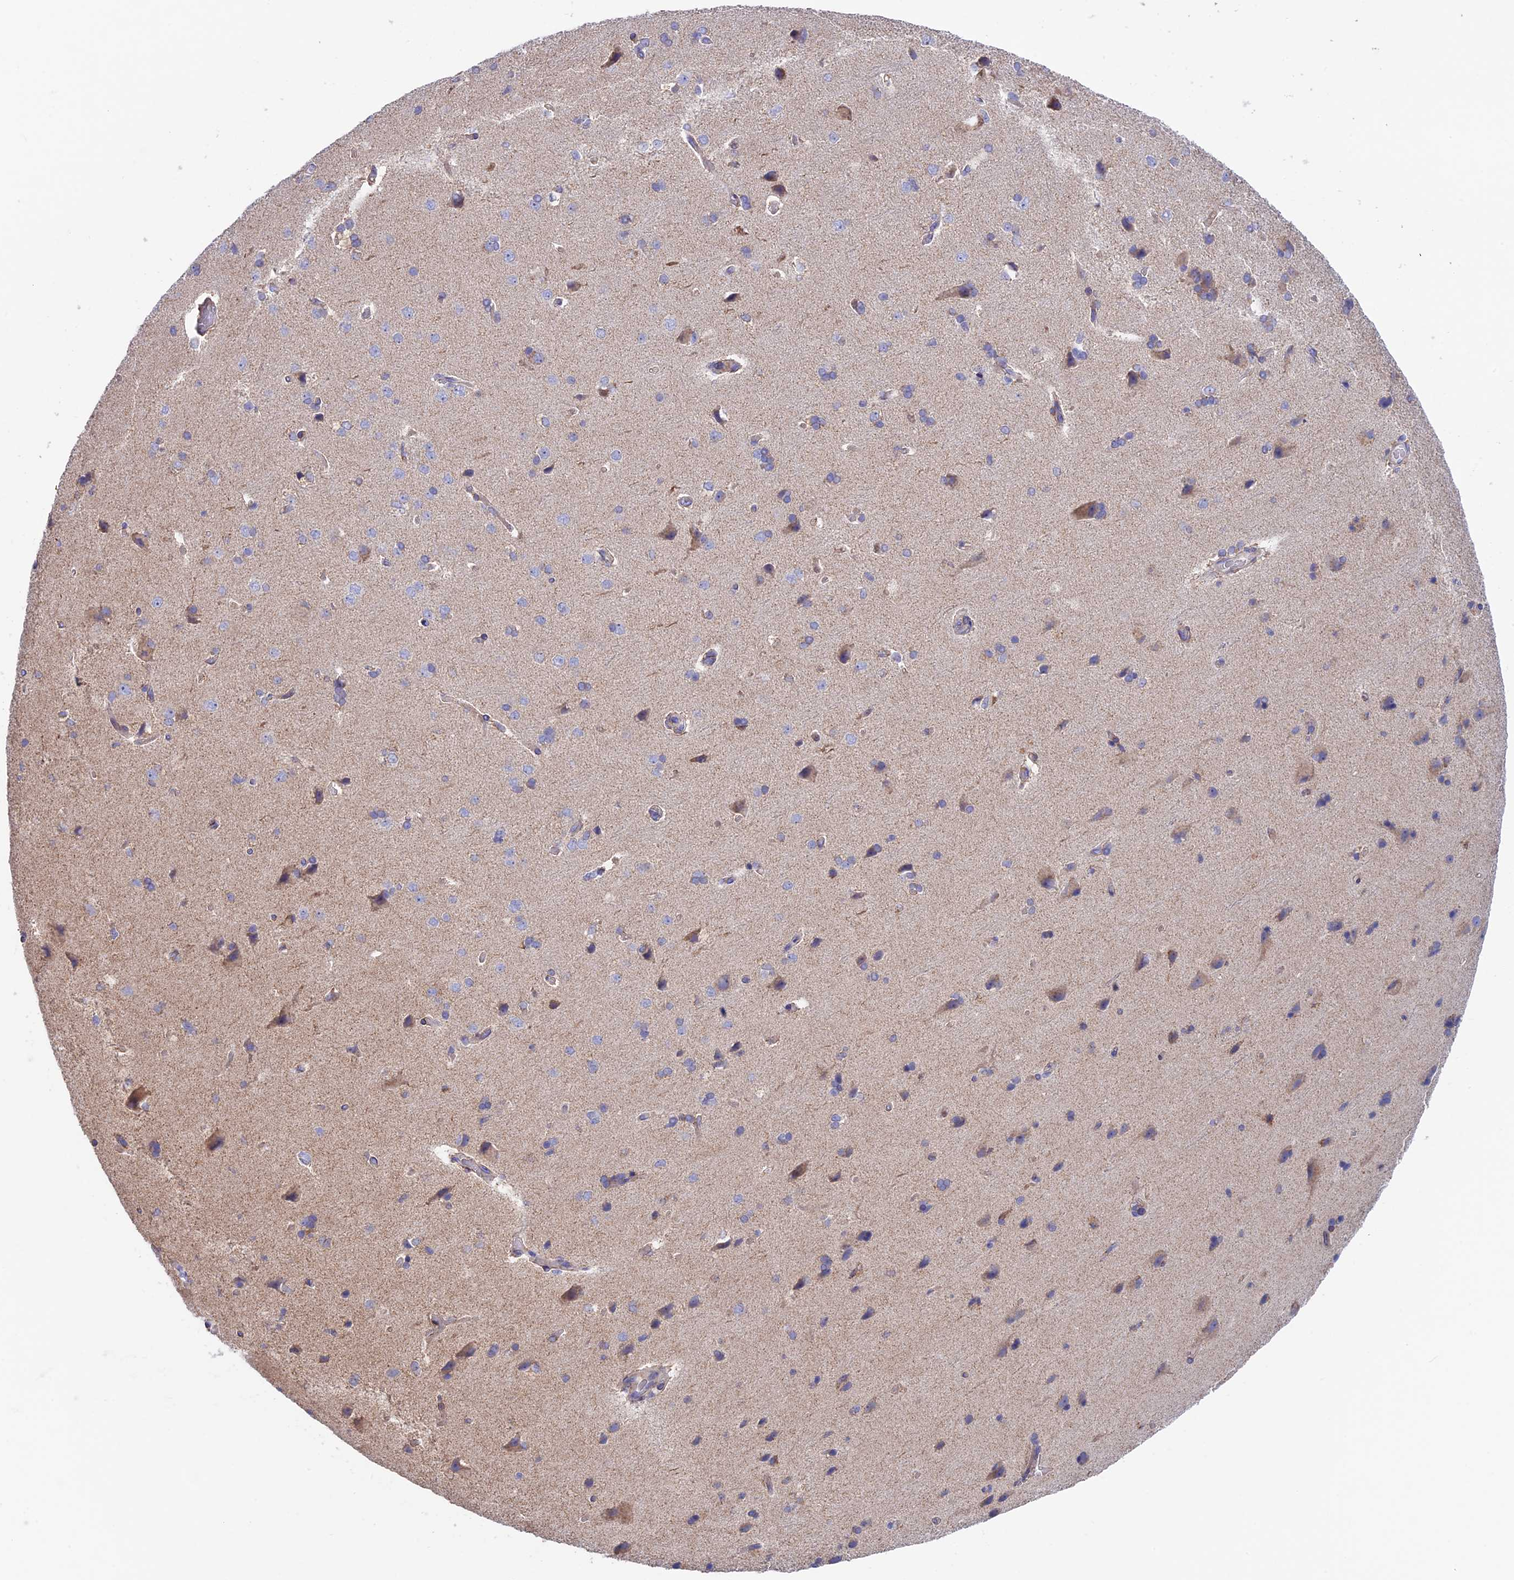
{"staining": {"intensity": "negative", "quantity": "none", "location": "none"}, "tissue": "cerebral cortex", "cell_type": "Endothelial cells", "image_type": "normal", "snomed": [{"axis": "morphology", "description": "Normal tissue, NOS"}, {"axis": "topography", "description": "Cerebral cortex"}], "caption": "Immunohistochemistry photomicrograph of unremarkable cerebral cortex: human cerebral cortex stained with DAB reveals no significant protein expression in endothelial cells. Brightfield microscopy of immunohistochemistry (IHC) stained with DAB (brown) and hematoxylin (blue), captured at high magnification.", "gene": "ETFDH", "patient": {"sex": "male", "age": 62}}